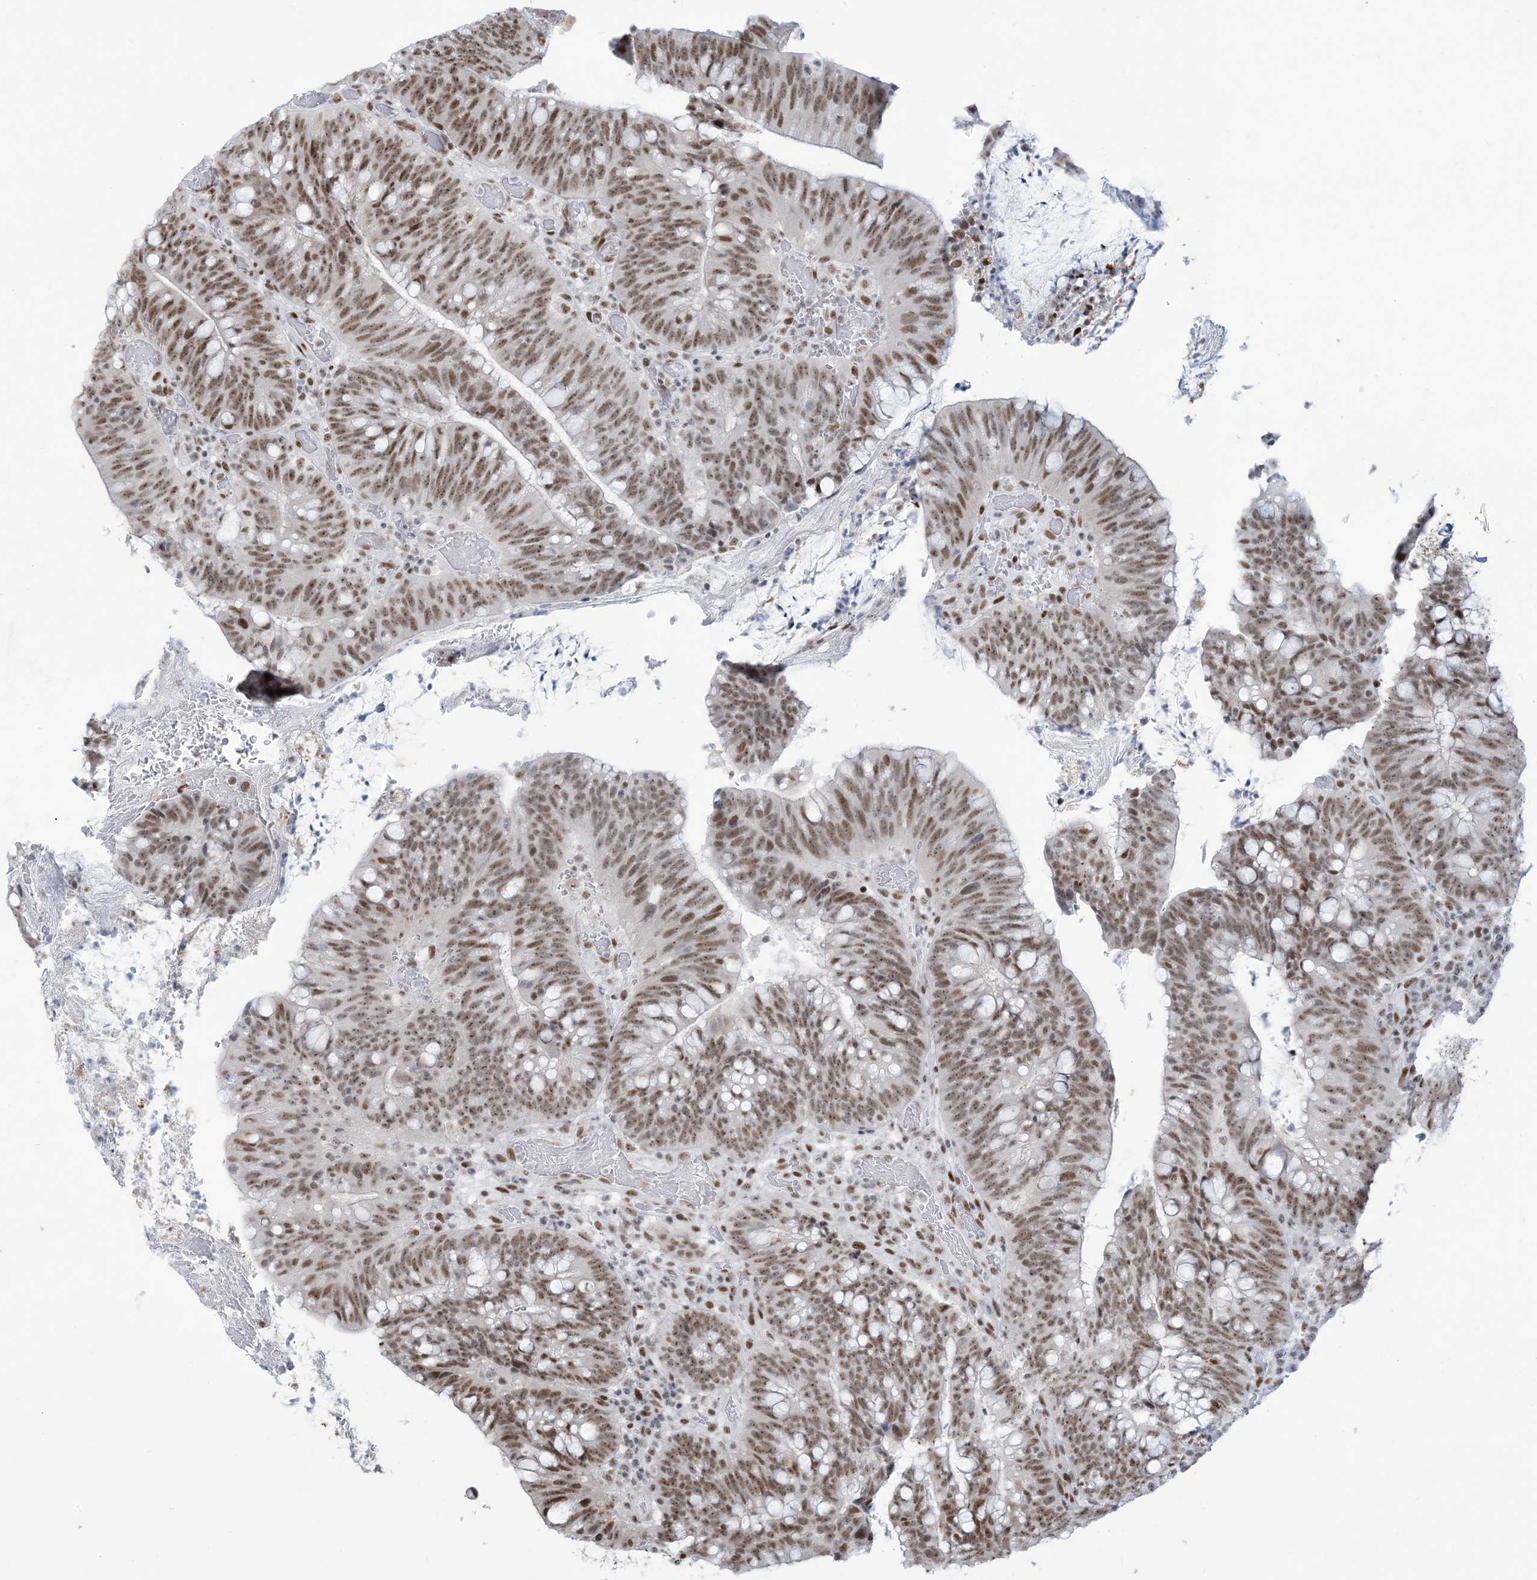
{"staining": {"intensity": "moderate", "quantity": ">75%", "location": "nuclear"}, "tissue": "colorectal cancer", "cell_type": "Tumor cells", "image_type": "cancer", "snomed": [{"axis": "morphology", "description": "Adenocarcinoma, NOS"}, {"axis": "topography", "description": "Colon"}], "caption": "DAB (3,3'-diaminobenzidine) immunohistochemical staining of human colorectal cancer exhibits moderate nuclear protein staining in about >75% of tumor cells. (IHC, brightfield microscopy, high magnification).", "gene": "STAG1", "patient": {"sex": "female", "age": 66}}